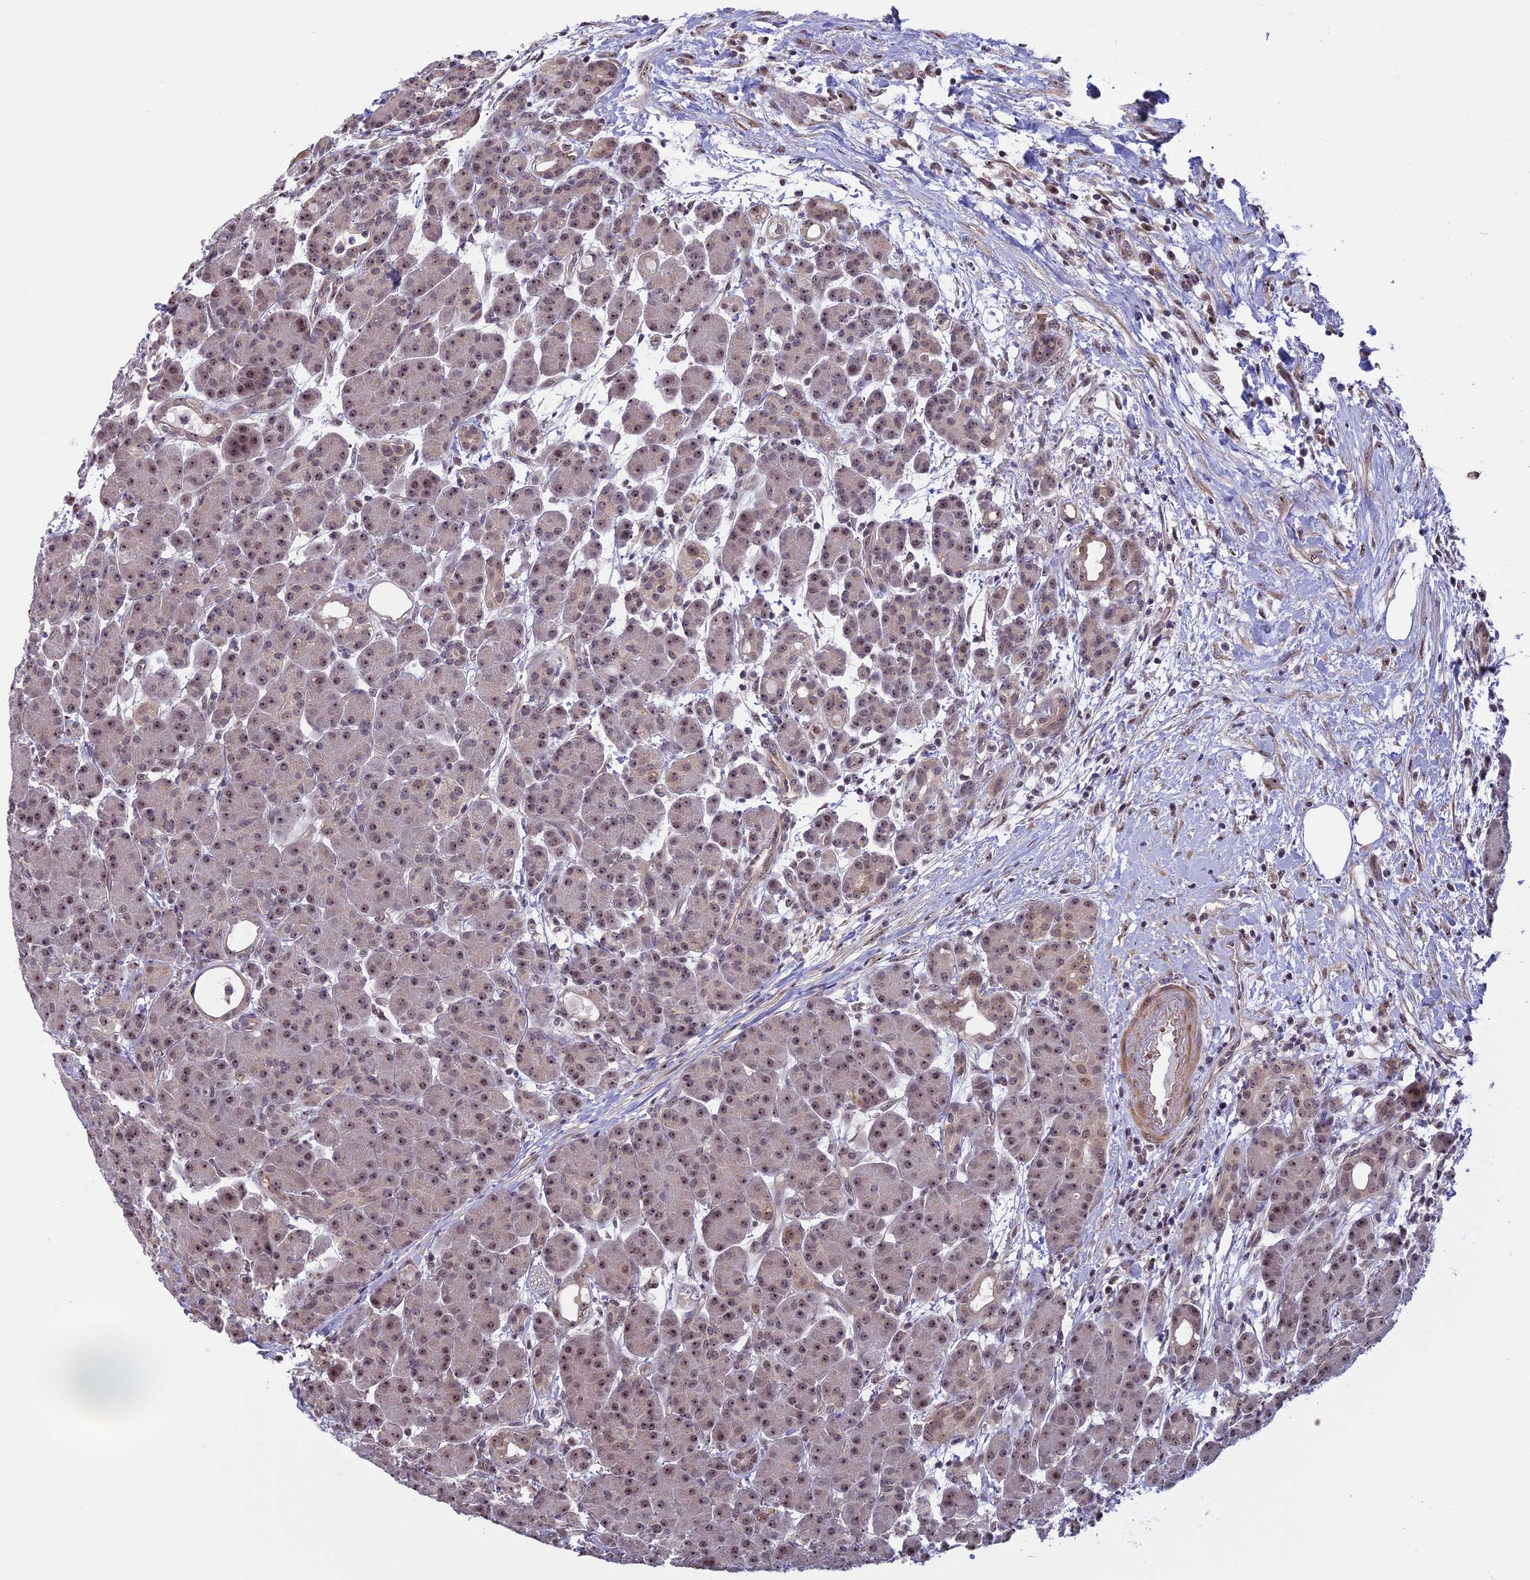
{"staining": {"intensity": "weak", "quantity": "25%-75%", "location": "nuclear"}, "tissue": "pancreas", "cell_type": "Exocrine glandular cells", "image_type": "normal", "snomed": [{"axis": "morphology", "description": "Normal tissue, NOS"}, {"axis": "topography", "description": "Pancreas"}], "caption": "Protein expression analysis of benign human pancreas reveals weak nuclear expression in approximately 25%-75% of exocrine glandular cells. Using DAB (3,3'-diaminobenzidine) (brown) and hematoxylin (blue) stains, captured at high magnification using brightfield microscopy.", "gene": "MGA", "patient": {"sex": "male", "age": 63}}